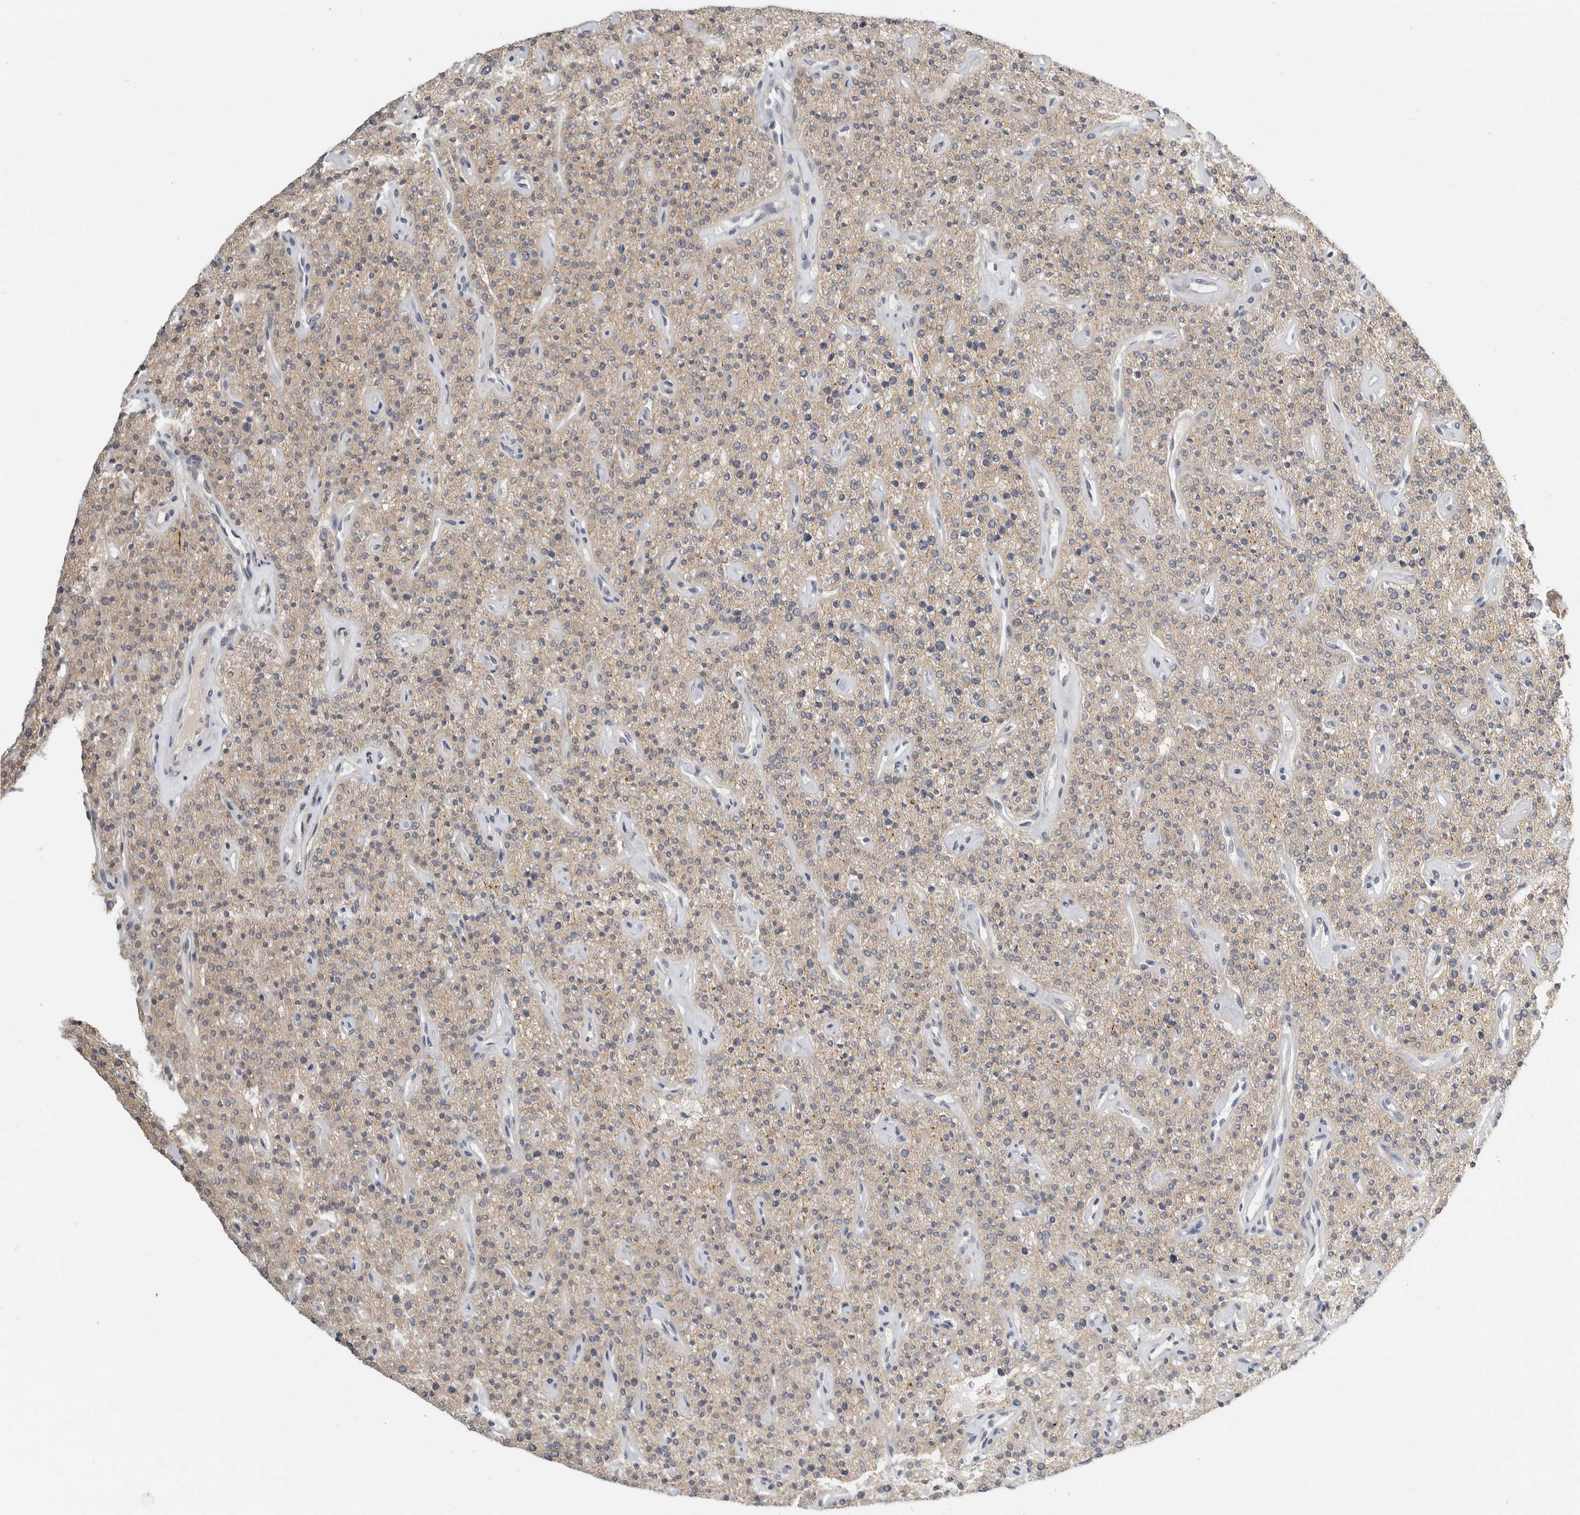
{"staining": {"intensity": "moderate", "quantity": "25%-75%", "location": "cytoplasmic/membranous"}, "tissue": "parathyroid gland", "cell_type": "Glandular cells", "image_type": "normal", "snomed": [{"axis": "morphology", "description": "Normal tissue, NOS"}, {"axis": "topography", "description": "Parathyroid gland"}], "caption": "Immunohistochemistry image of normal parathyroid gland: parathyroid gland stained using IHC displays medium levels of moderate protein expression localized specifically in the cytoplasmic/membranous of glandular cells, appearing as a cytoplasmic/membranous brown color.", "gene": "CSNK1G3", "patient": {"sex": "male", "age": 46}}